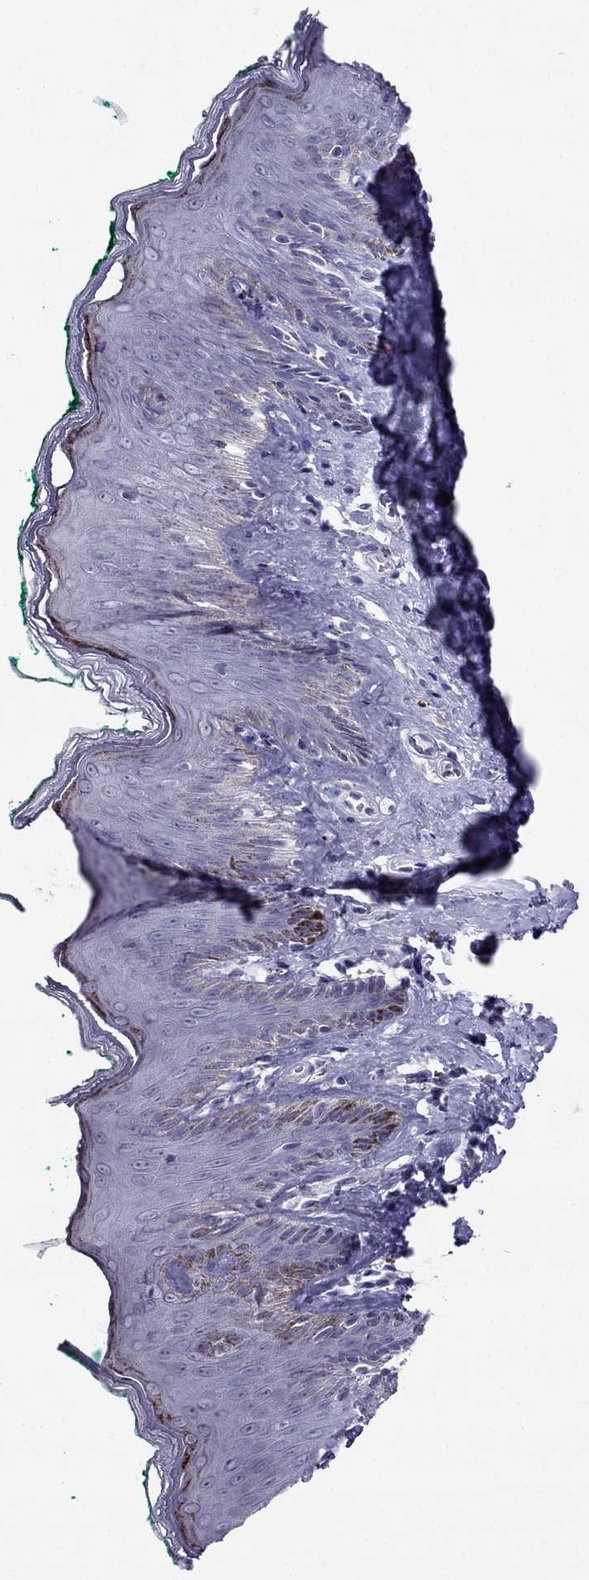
{"staining": {"intensity": "negative", "quantity": "none", "location": "none"}, "tissue": "skin", "cell_type": "Epidermal cells", "image_type": "normal", "snomed": [{"axis": "morphology", "description": "Normal tissue, NOS"}, {"axis": "topography", "description": "Vulva"}], "caption": "IHC photomicrograph of unremarkable skin: skin stained with DAB (3,3'-diaminobenzidine) reveals no significant protein positivity in epidermal cells. (Brightfield microscopy of DAB (3,3'-diaminobenzidine) IHC at high magnification).", "gene": "CROCC2", "patient": {"sex": "female", "age": 66}}